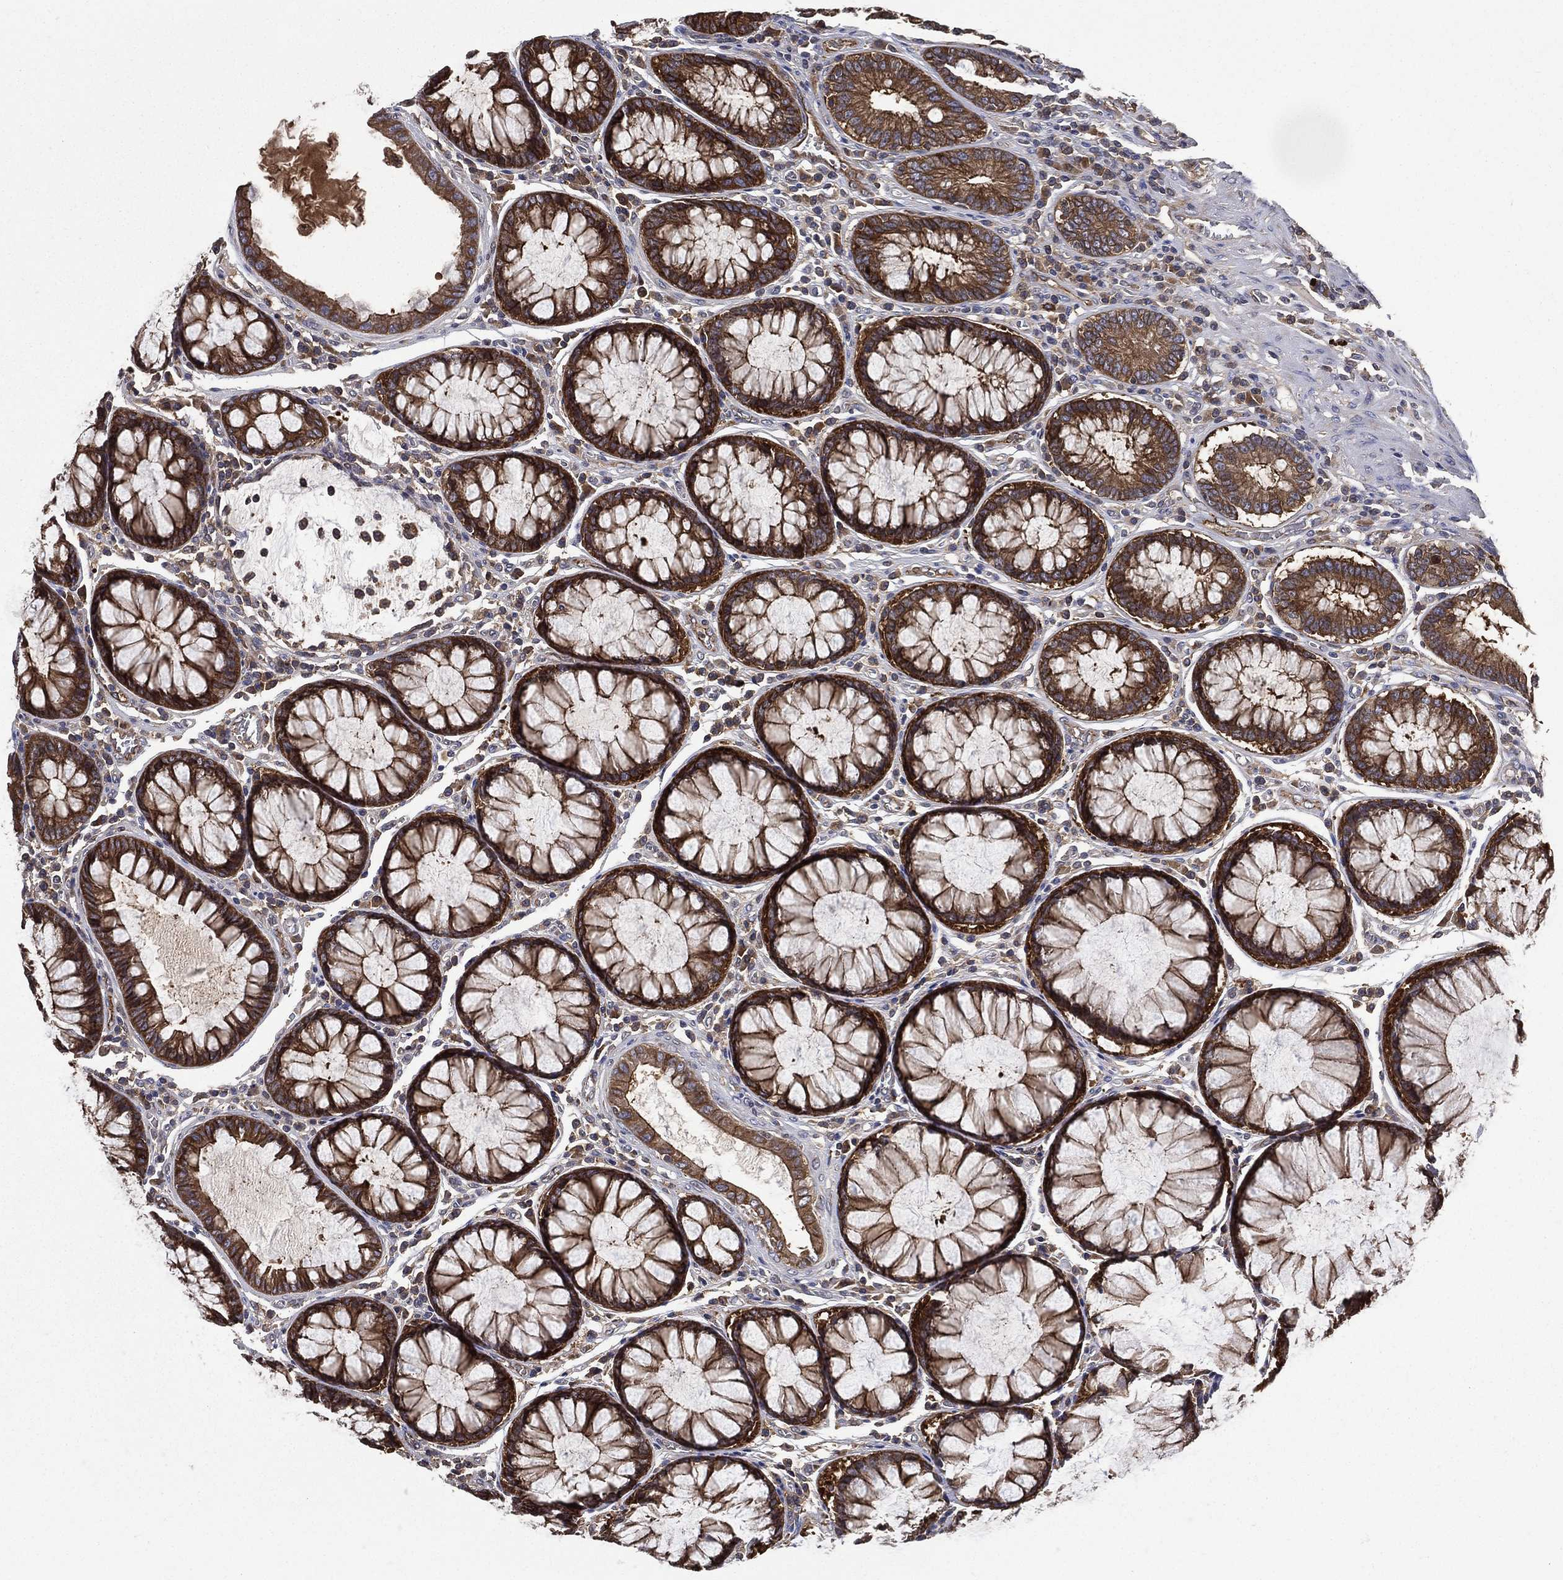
{"staining": {"intensity": "strong", "quantity": ">75%", "location": "cytoplasmic/membranous"}, "tissue": "colorectal cancer", "cell_type": "Tumor cells", "image_type": "cancer", "snomed": [{"axis": "morphology", "description": "Adenocarcinoma, NOS"}, {"axis": "topography", "description": "Colon"}], "caption": "Tumor cells exhibit high levels of strong cytoplasmic/membranous expression in about >75% of cells in human colorectal adenocarcinoma. The staining is performed using DAB brown chromogen to label protein expression. The nuclei are counter-stained blue using hematoxylin.", "gene": "SMPD3", "patient": {"sex": "female", "age": 48}}